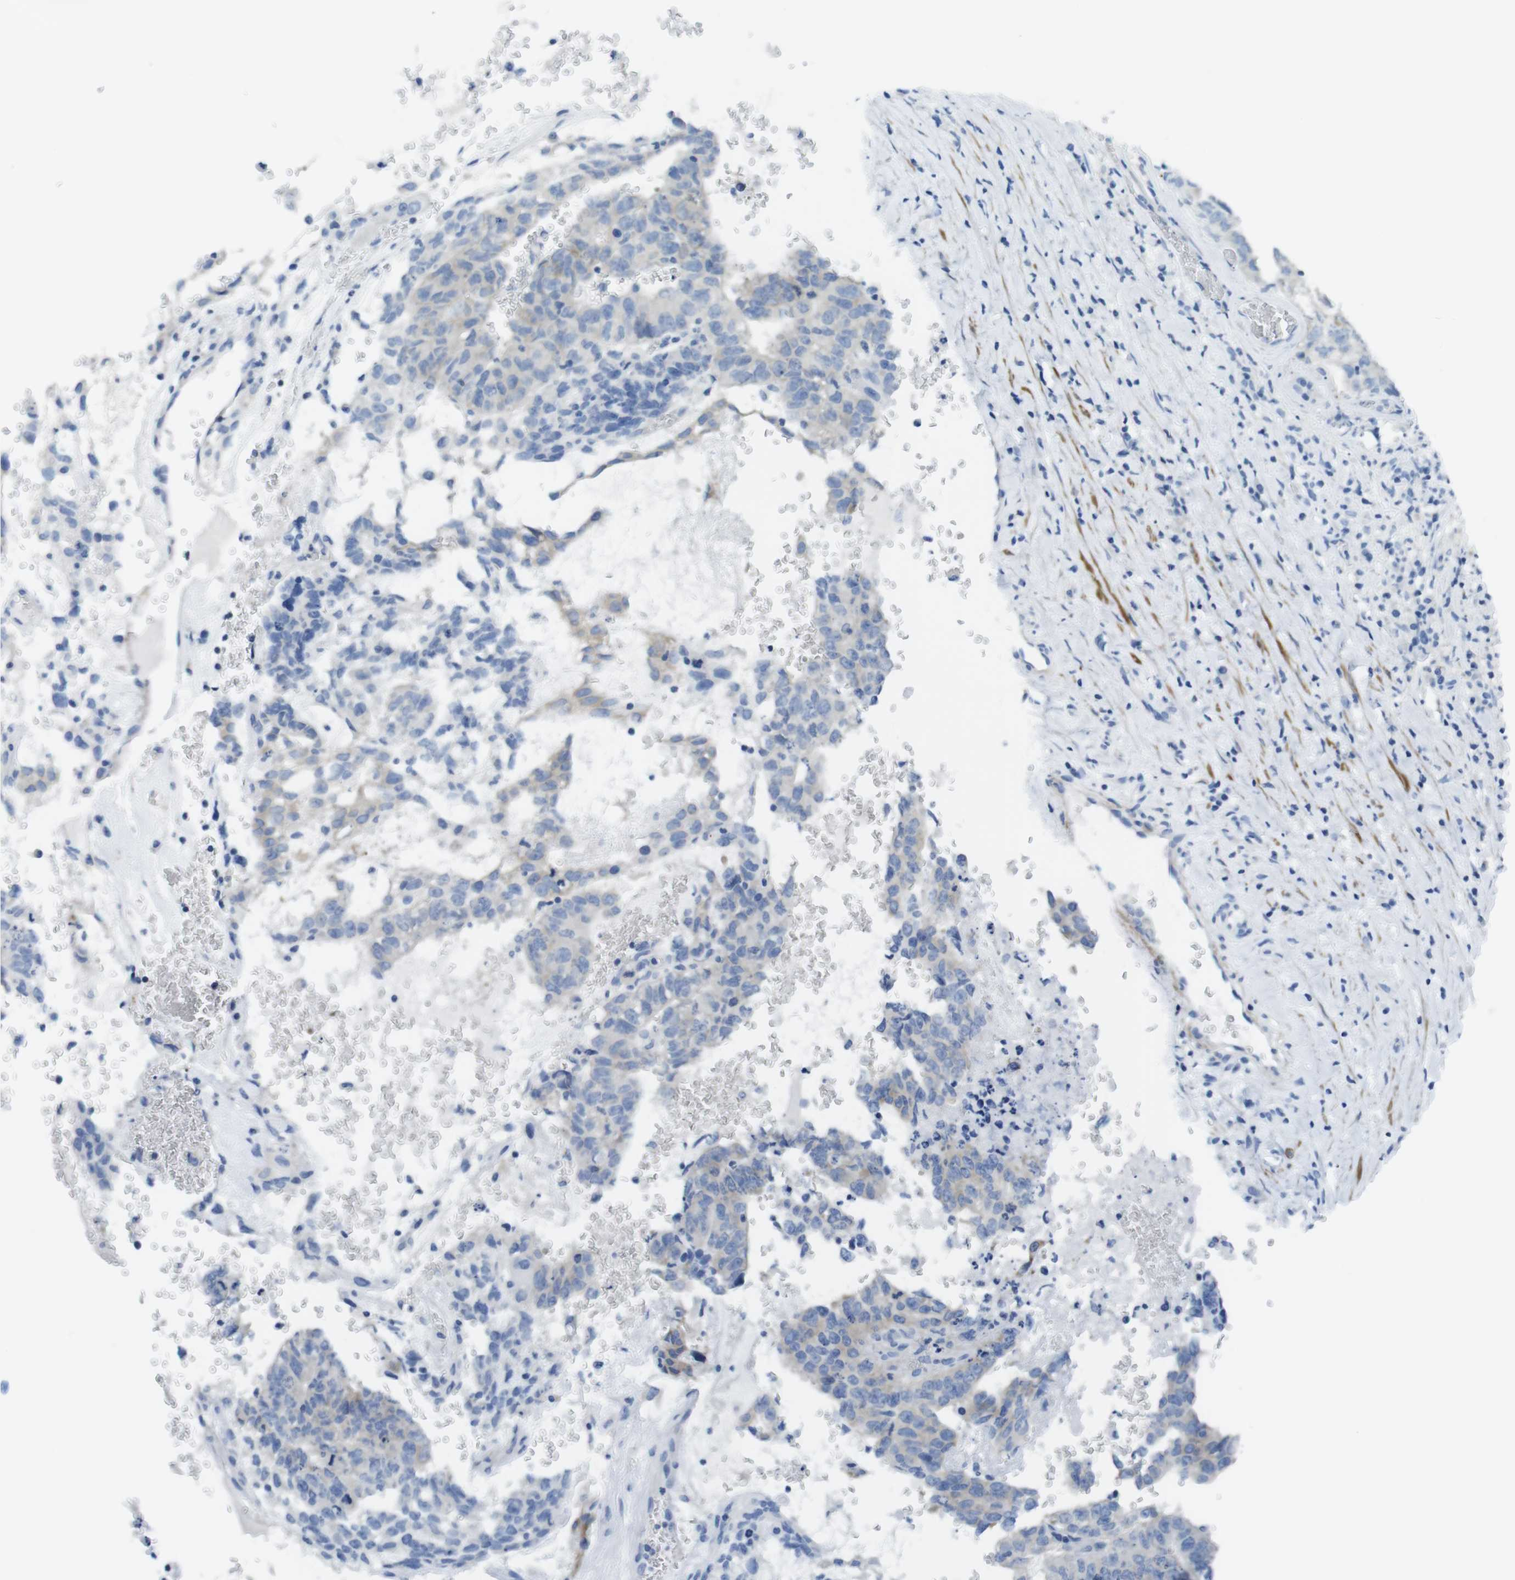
{"staining": {"intensity": "weak", "quantity": "<25%", "location": "cytoplasmic/membranous"}, "tissue": "testis cancer", "cell_type": "Tumor cells", "image_type": "cancer", "snomed": [{"axis": "morphology", "description": "Seminoma, NOS"}, {"axis": "morphology", "description": "Carcinoma, Embryonal, NOS"}, {"axis": "topography", "description": "Testis"}], "caption": "High power microscopy micrograph of an IHC histopathology image of embryonal carcinoma (testis), revealing no significant positivity in tumor cells.", "gene": "ASIC5", "patient": {"sex": "male", "age": 52}}